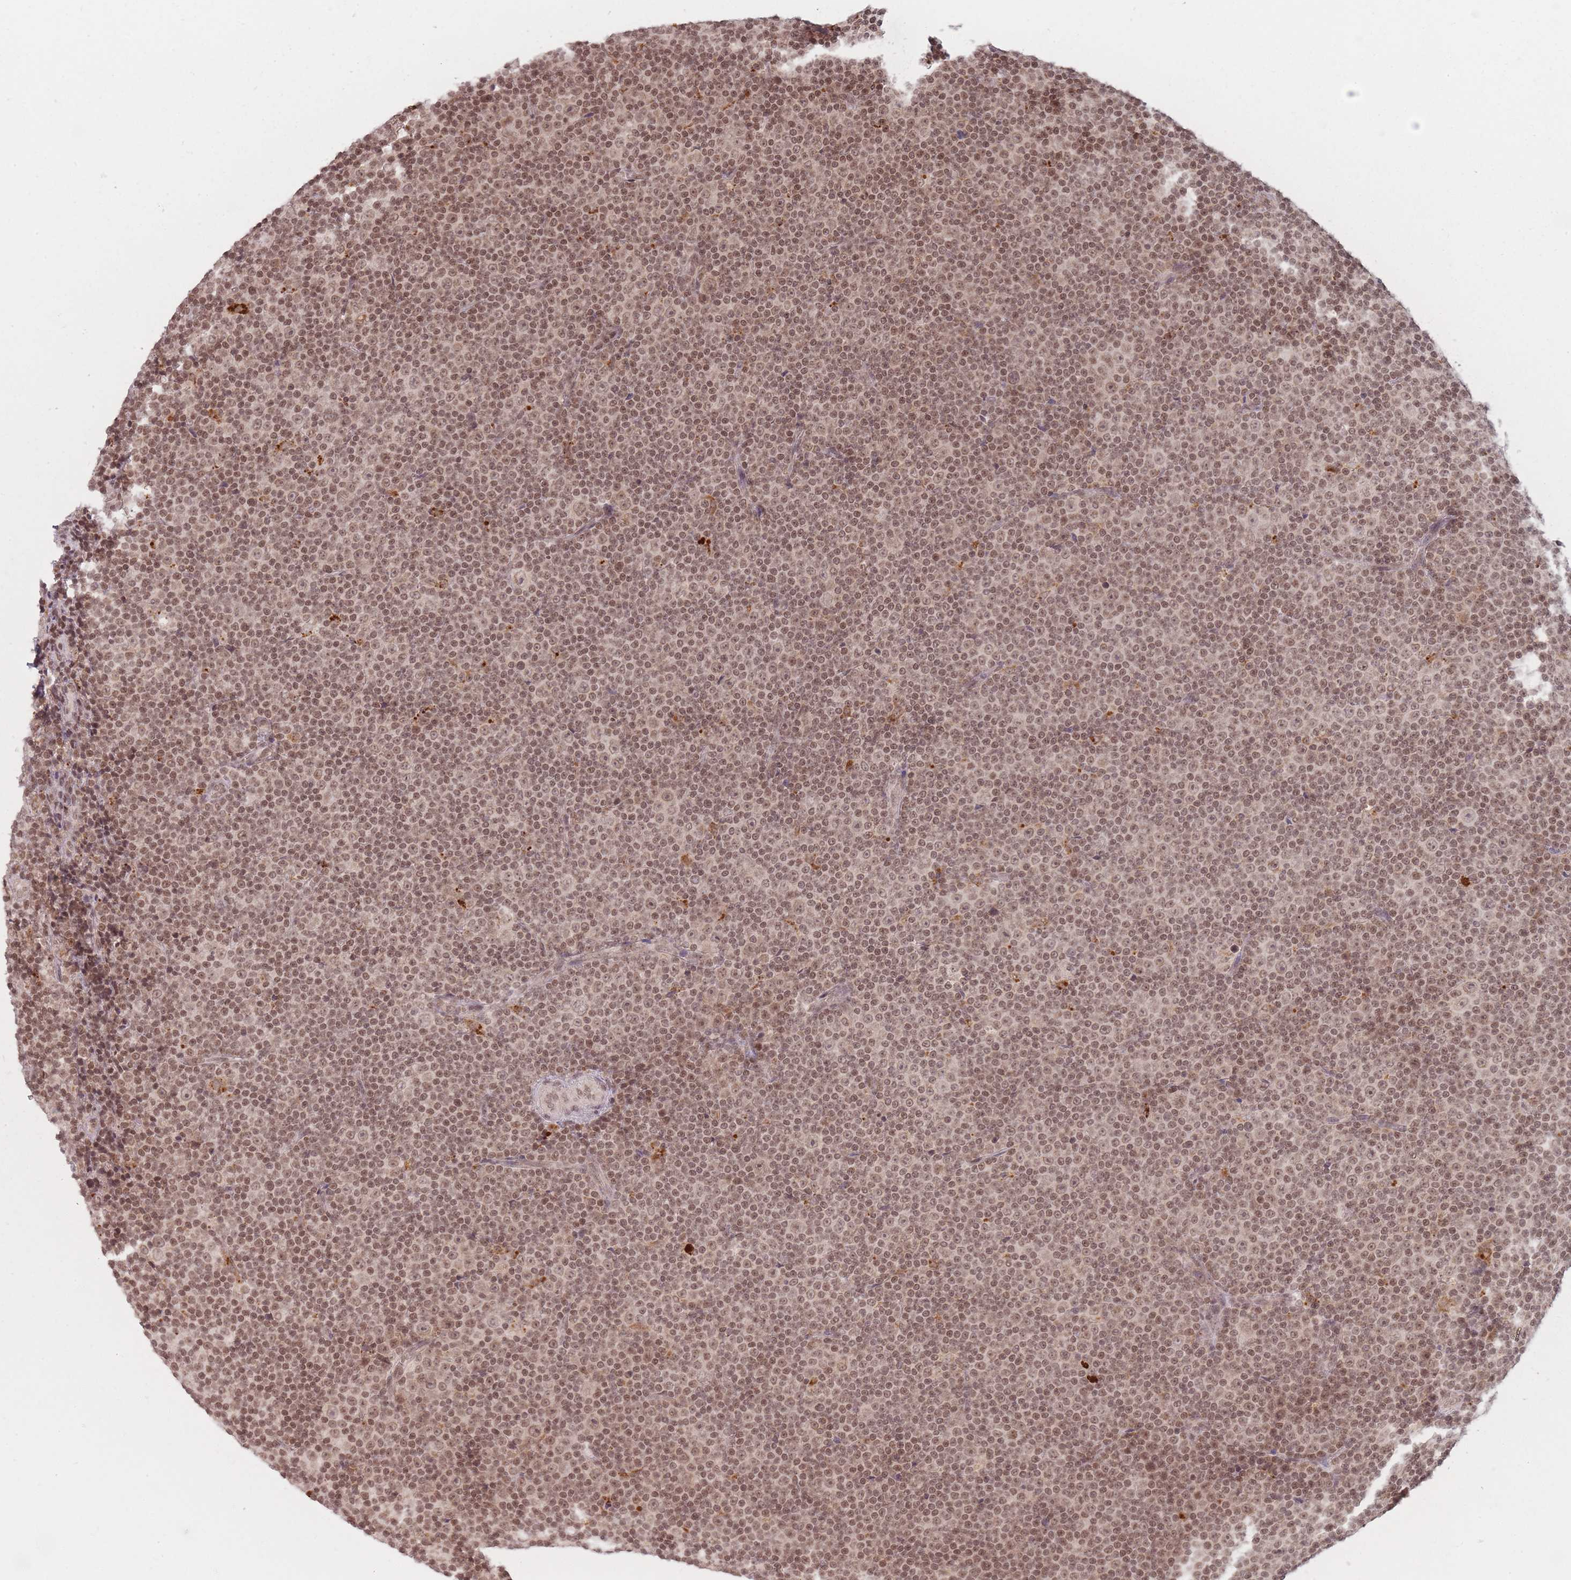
{"staining": {"intensity": "moderate", "quantity": ">75%", "location": "nuclear"}, "tissue": "lymphoma", "cell_type": "Tumor cells", "image_type": "cancer", "snomed": [{"axis": "morphology", "description": "Malignant lymphoma, non-Hodgkin's type, Low grade"}, {"axis": "topography", "description": "Lymph node"}], "caption": "Immunohistochemistry photomicrograph of neoplastic tissue: lymphoma stained using immunohistochemistry displays medium levels of moderate protein expression localized specifically in the nuclear of tumor cells, appearing as a nuclear brown color.", "gene": "SPATA45", "patient": {"sex": "female", "age": 67}}